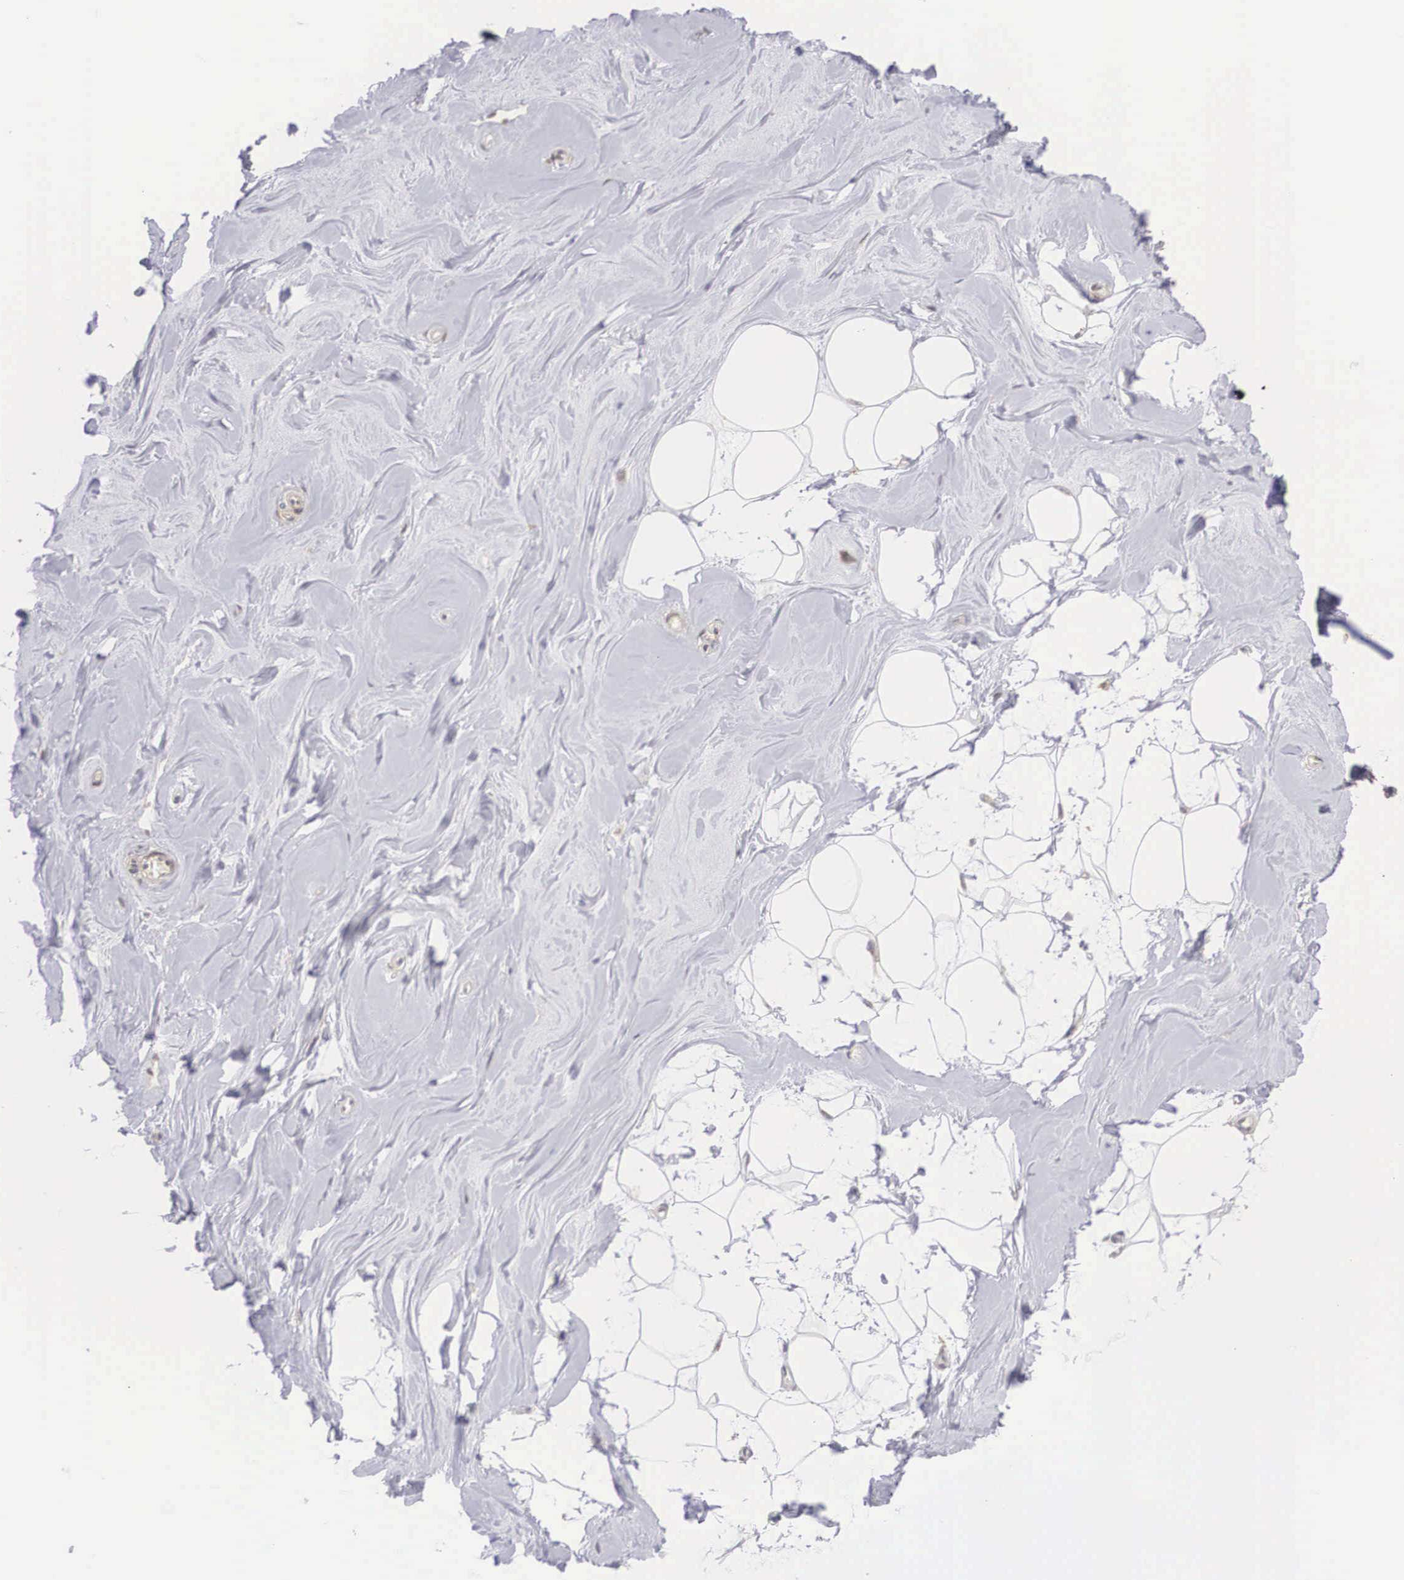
{"staining": {"intensity": "negative", "quantity": "none", "location": "none"}, "tissue": "adipose tissue", "cell_type": "Adipocytes", "image_type": "normal", "snomed": [{"axis": "morphology", "description": "Normal tissue, NOS"}, {"axis": "topography", "description": "Breast"}], "caption": "IHC photomicrograph of normal adipose tissue stained for a protein (brown), which reveals no expression in adipocytes. The staining was performed using DAB to visualize the protein expression in brown, while the nuclei were stained in blue with hematoxylin (Magnification: 20x).", "gene": "NR4A2", "patient": {"sex": "female", "age": 44}}